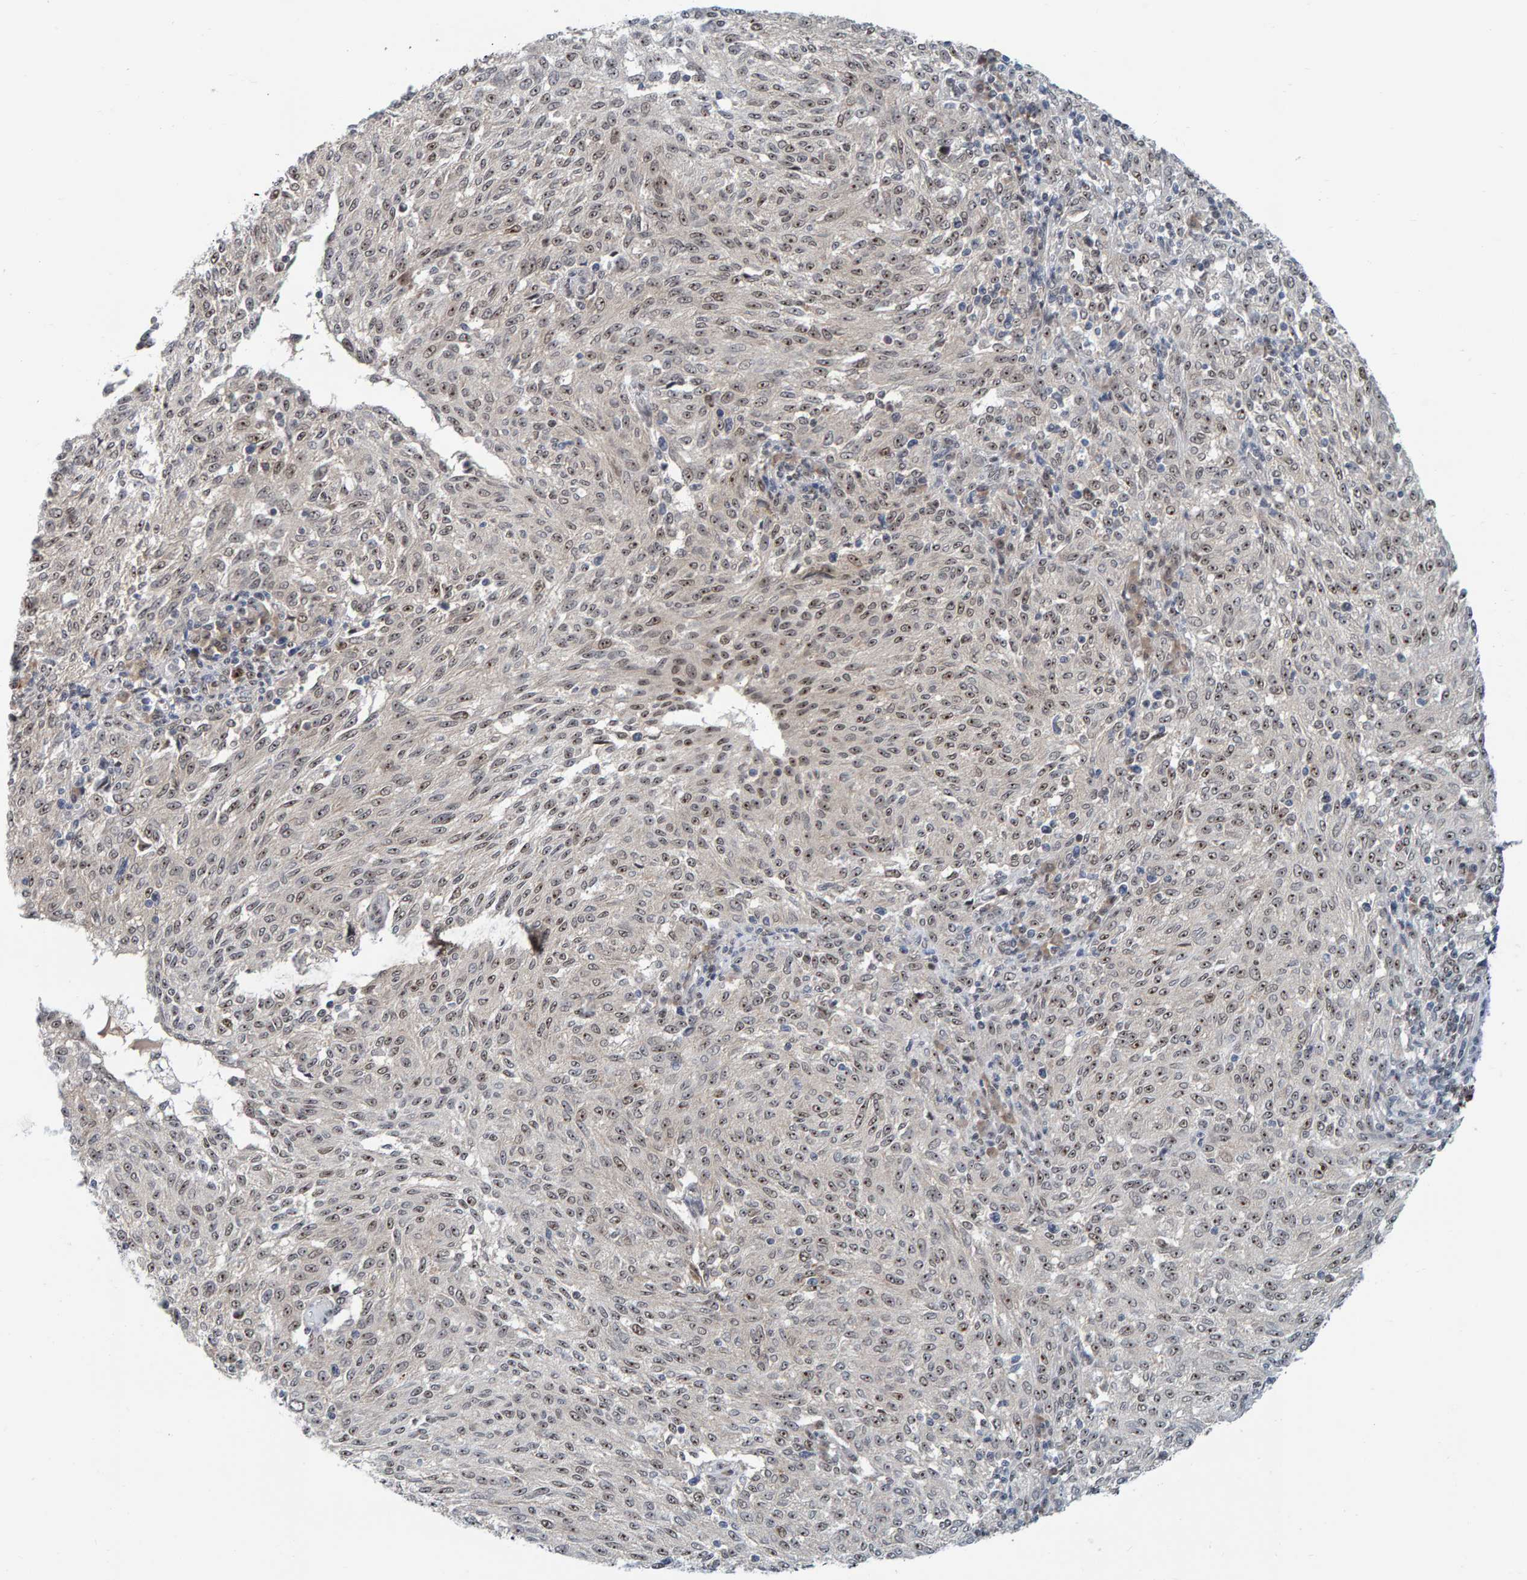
{"staining": {"intensity": "moderate", "quantity": ">75%", "location": "nuclear"}, "tissue": "melanoma", "cell_type": "Tumor cells", "image_type": "cancer", "snomed": [{"axis": "morphology", "description": "Malignant melanoma, NOS"}, {"axis": "topography", "description": "Skin"}], "caption": "About >75% of tumor cells in human malignant melanoma show moderate nuclear protein expression as visualized by brown immunohistochemical staining.", "gene": "POLR1E", "patient": {"sex": "female", "age": 72}}